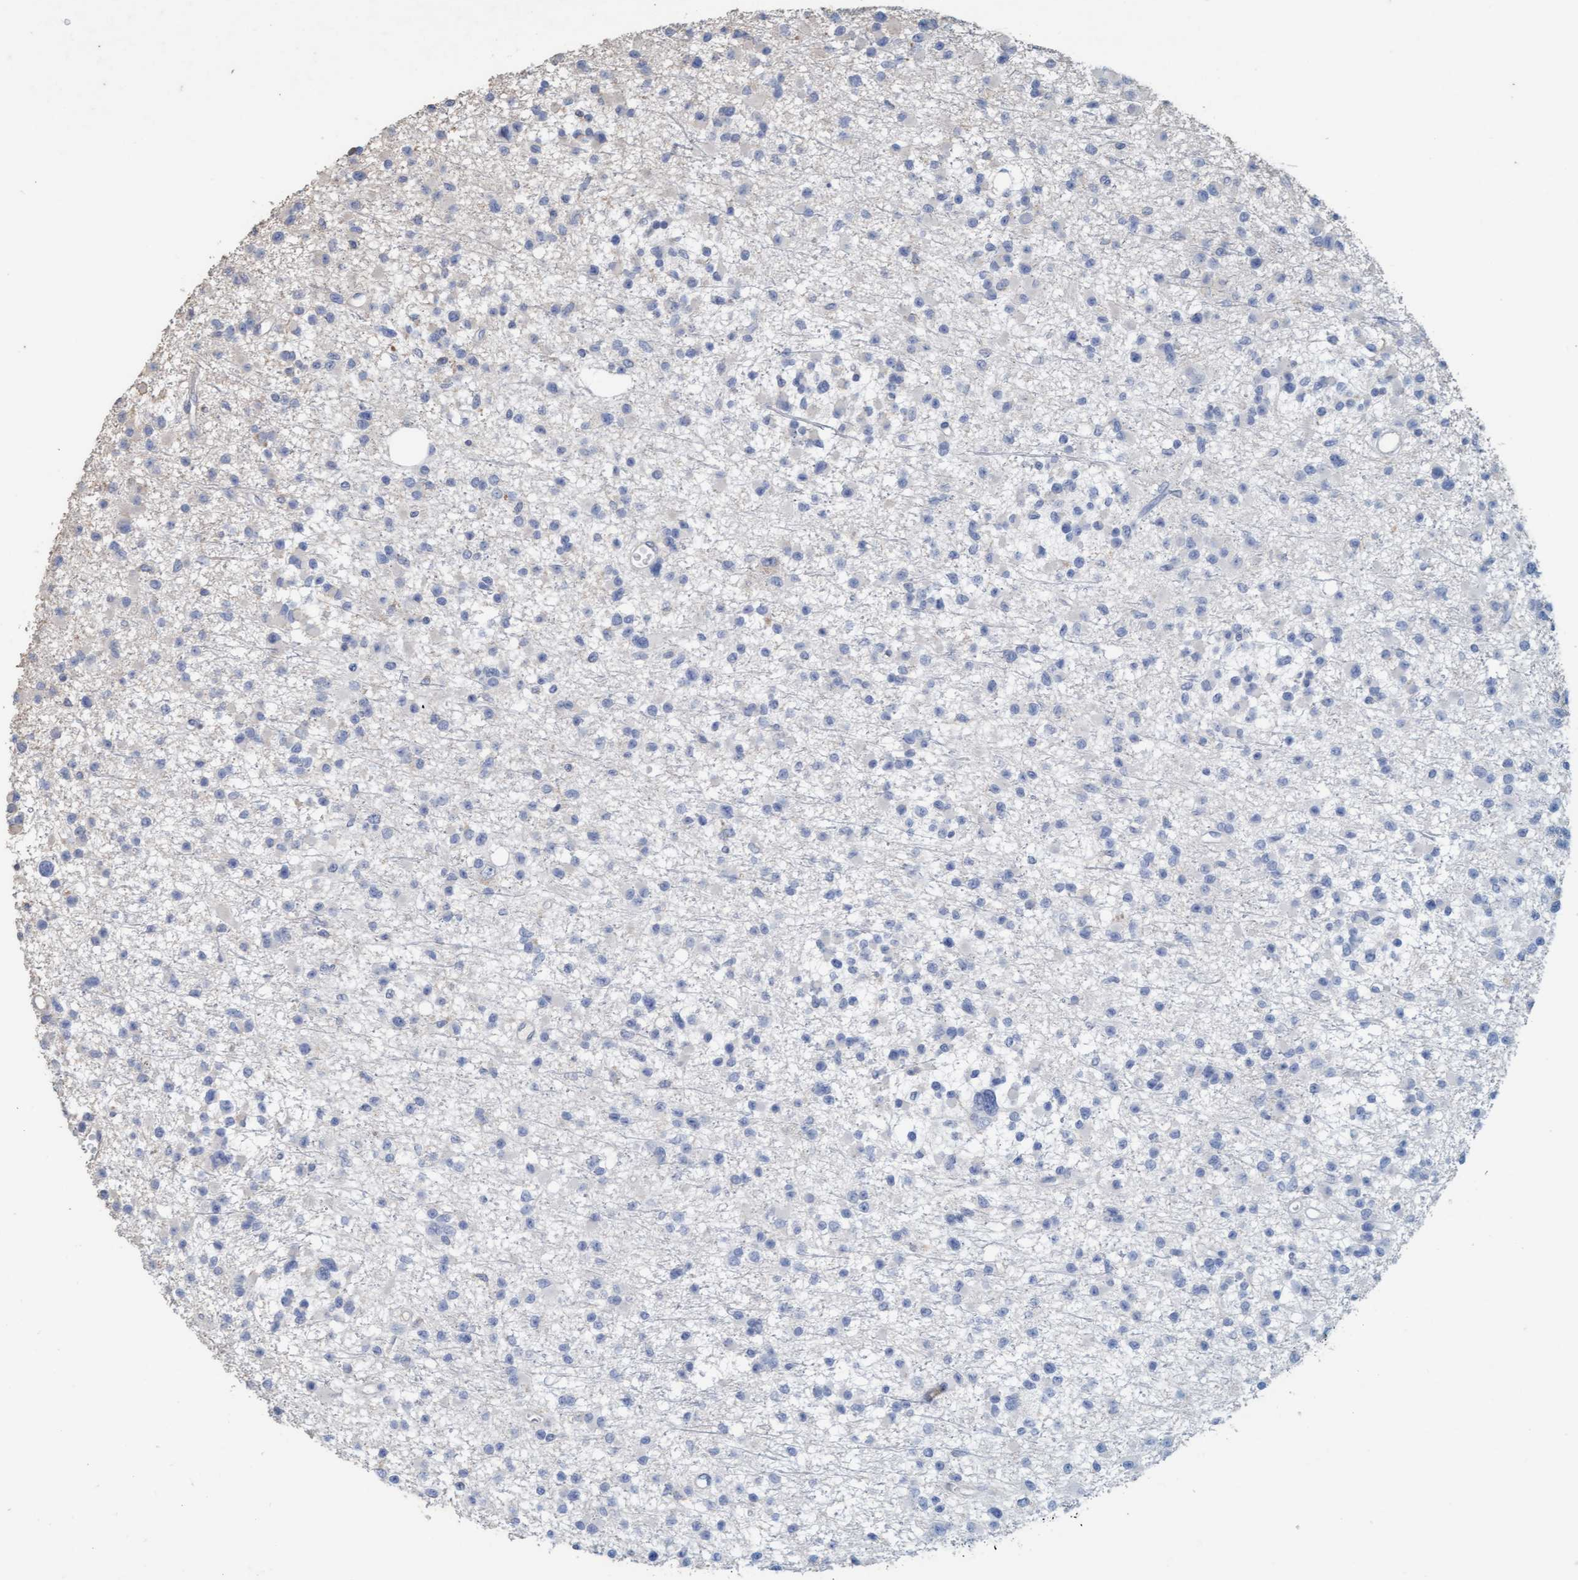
{"staining": {"intensity": "negative", "quantity": "none", "location": "none"}, "tissue": "glioma", "cell_type": "Tumor cells", "image_type": "cancer", "snomed": [{"axis": "morphology", "description": "Glioma, malignant, Low grade"}, {"axis": "topography", "description": "Brain"}], "caption": "Human glioma stained for a protein using IHC shows no positivity in tumor cells.", "gene": "LONRF1", "patient": {"sex": "female", "age": 22}}